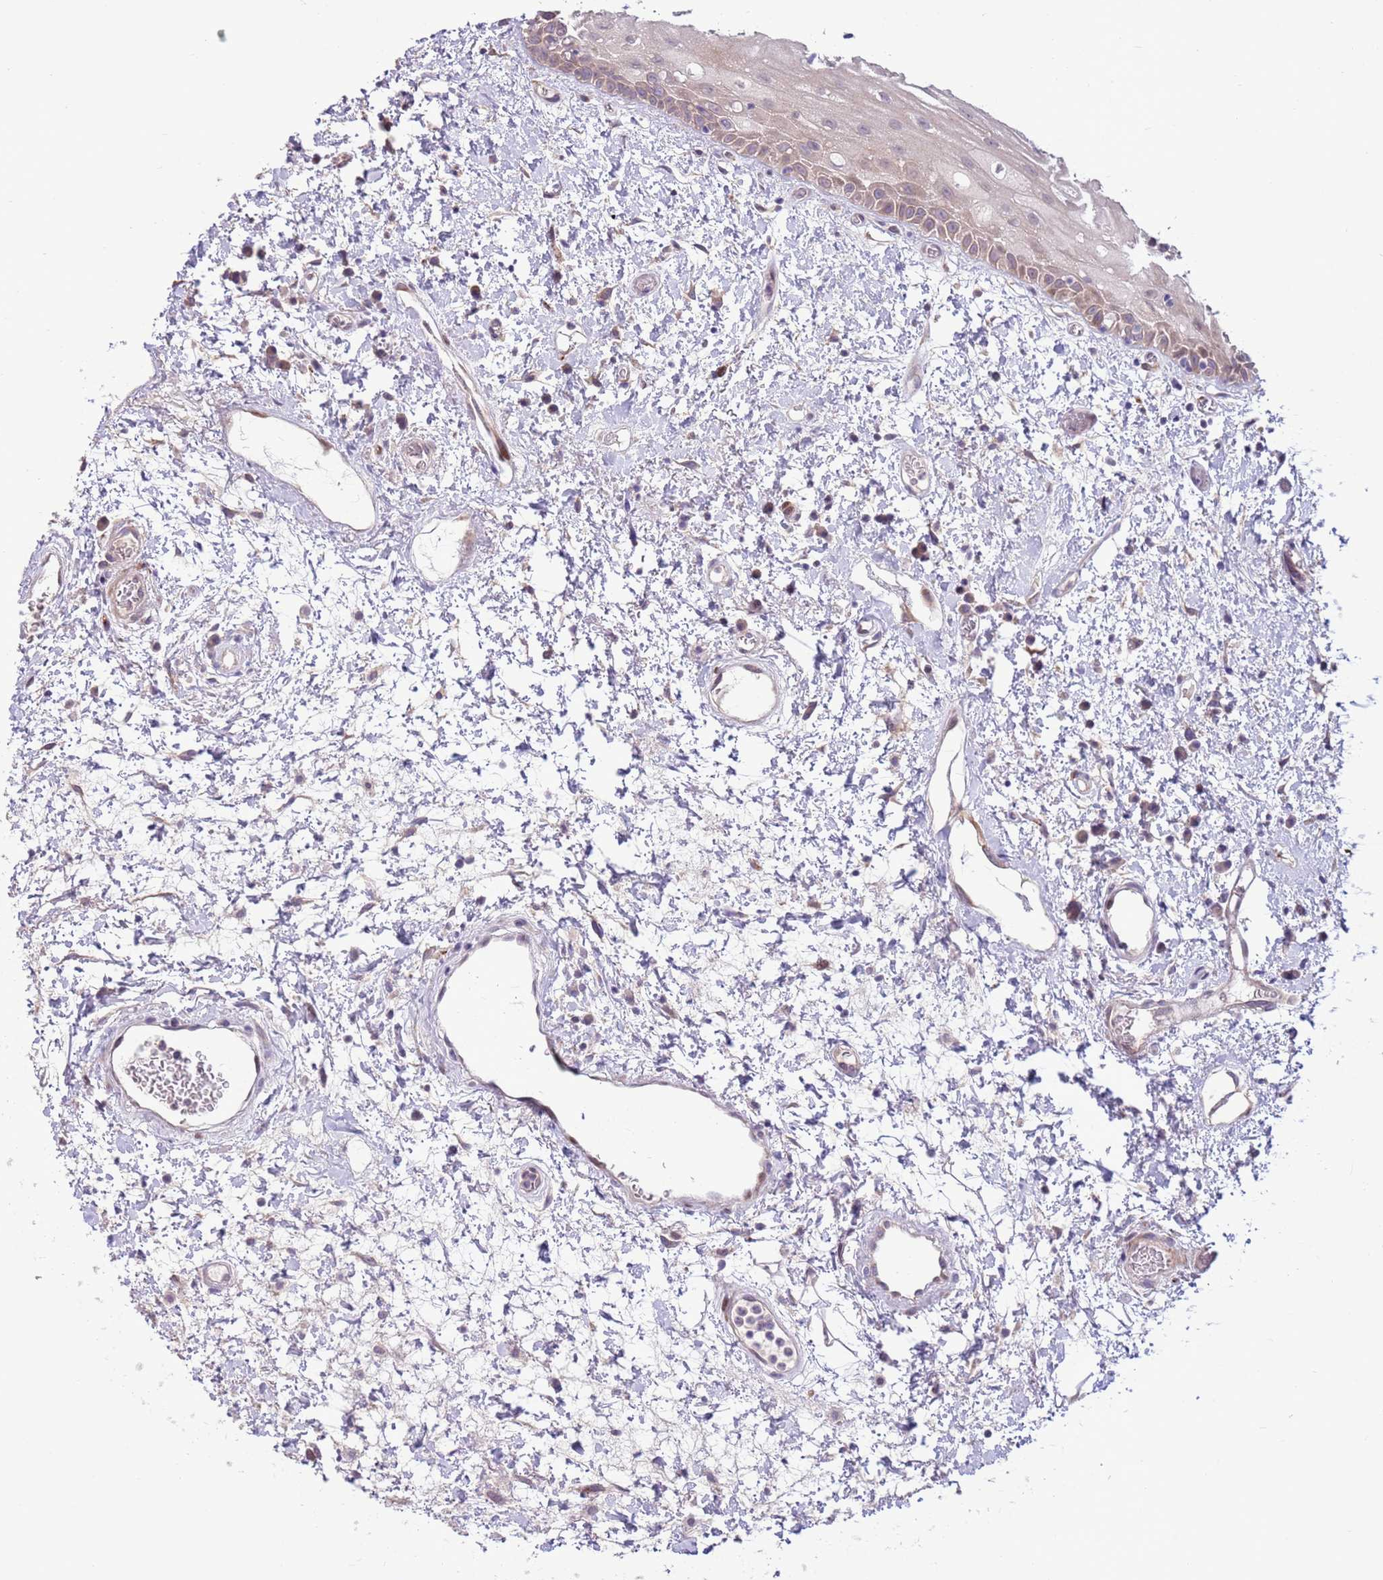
{"staining": {"intensity": "weak", "quantity": "<25%", "location": "cytoplasmic/membranous"}, "tissue": "oral mucosa", "cell_type": "Squamous epithelial cells", "image_type": "normal", "snomed": [{"axis": "morphology", "description": "Normal tissue, NOS"}, {"axis": "topography", "description": "Oral tissue"}], "caption": "Immunohistochemistry (IHC) photomicrograph of unremarkable oral mucosa stained for a protein (brown), which shows no staining in squamous epithelial cells. The staining was performed using DAB (3,3'-diaminobenzidine) to visualize the protein expression in brown, while the nuclei were stained in blue with hematoxylin (Magnification: 20x).", "gene": "LGI4", "patient": {"sex": "female", "age": 76}}